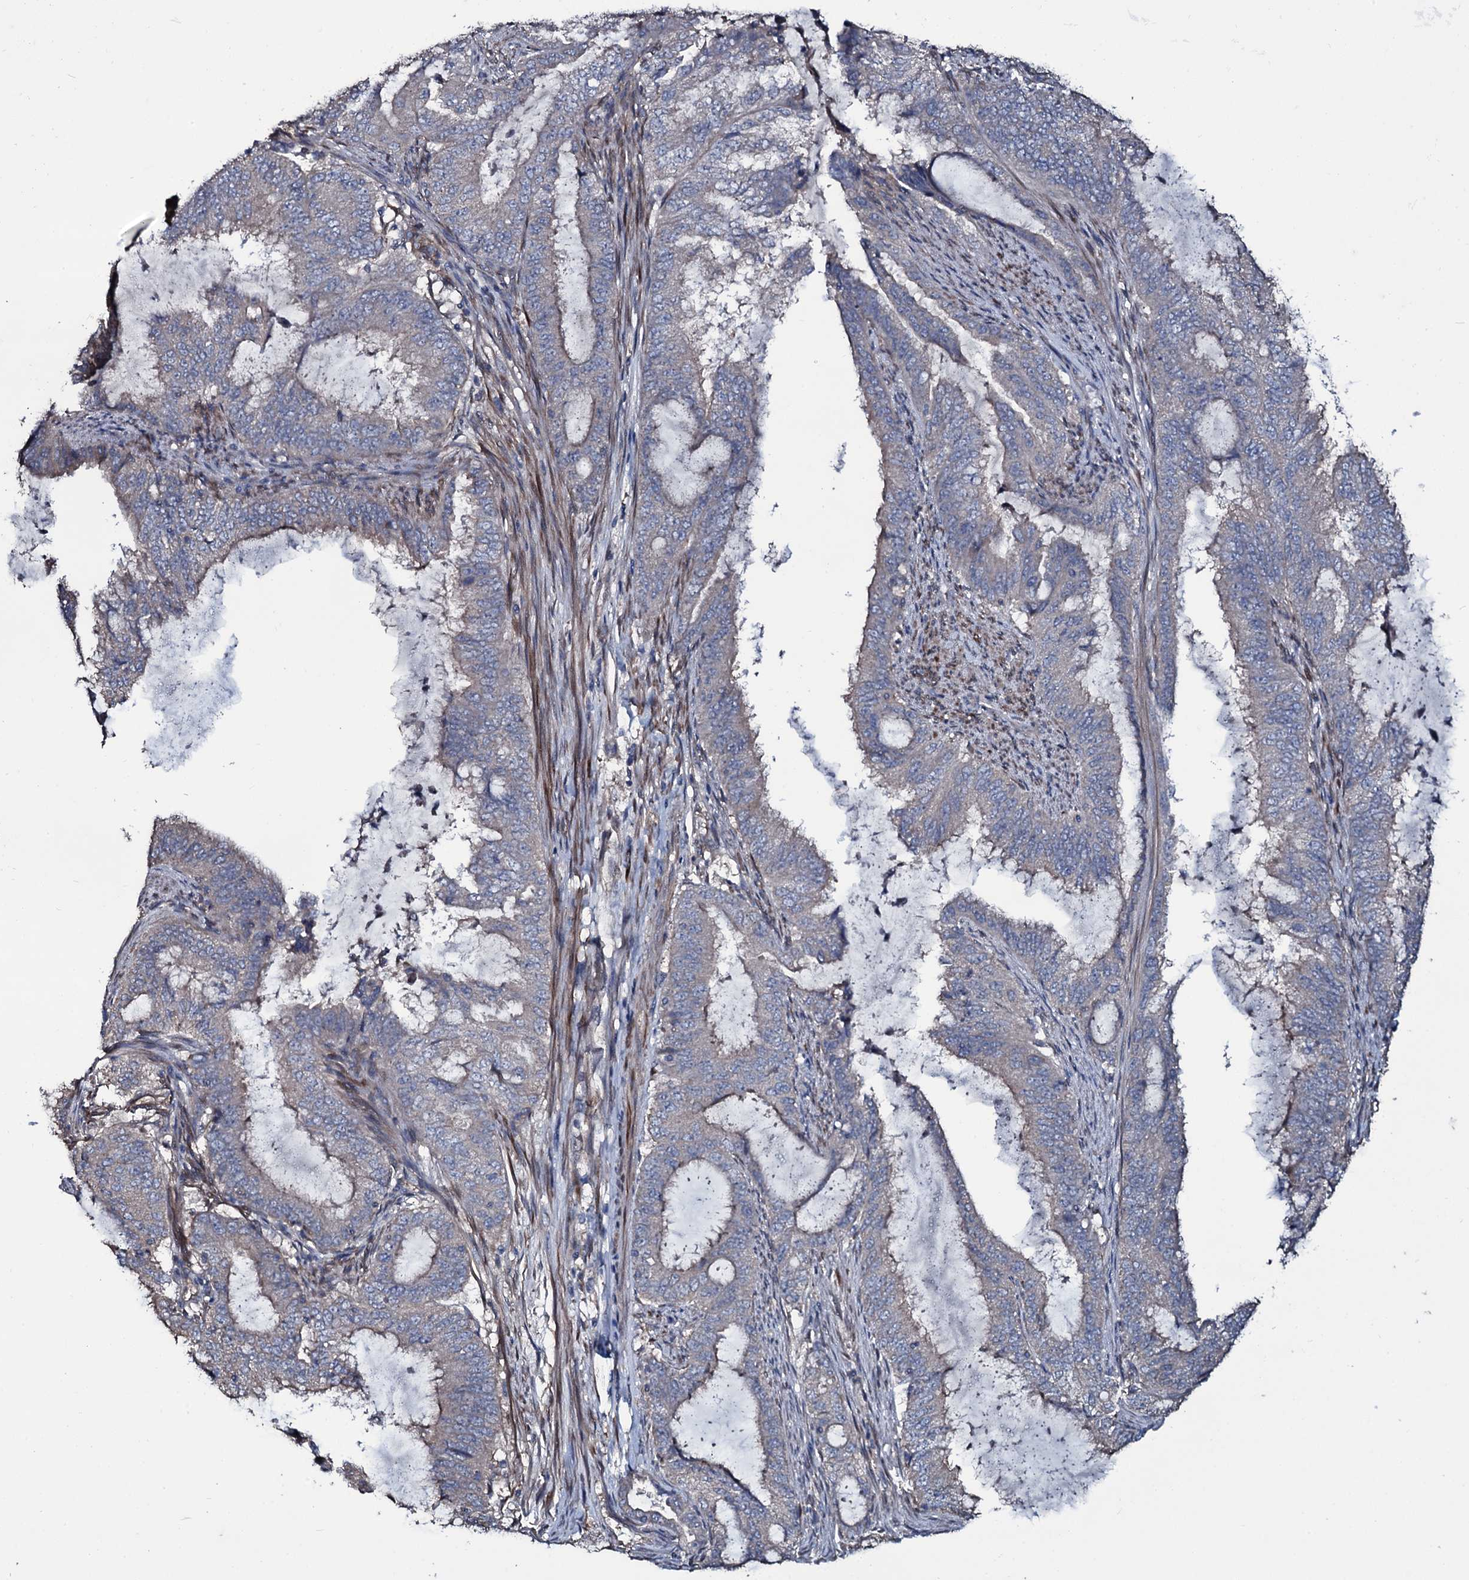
{"staining": {"intensity": "negative", "quantity": "none", "location": "none"}, "tissue": "endometrial cancer", "cell_type": "Tumor cells", "image_type": "cancer", "snomed": [{"axis": "morphology", "description": "Adenocarcinoma, NOS"}, {"axis": "topography", "description": "Endometrium"}], "caption": "The image reveals no staining of tumor cells in endometrial cancer (adenocarcinoma).", "gene": "WIPF3", "patient": {"sex": "female", "age": 51}}